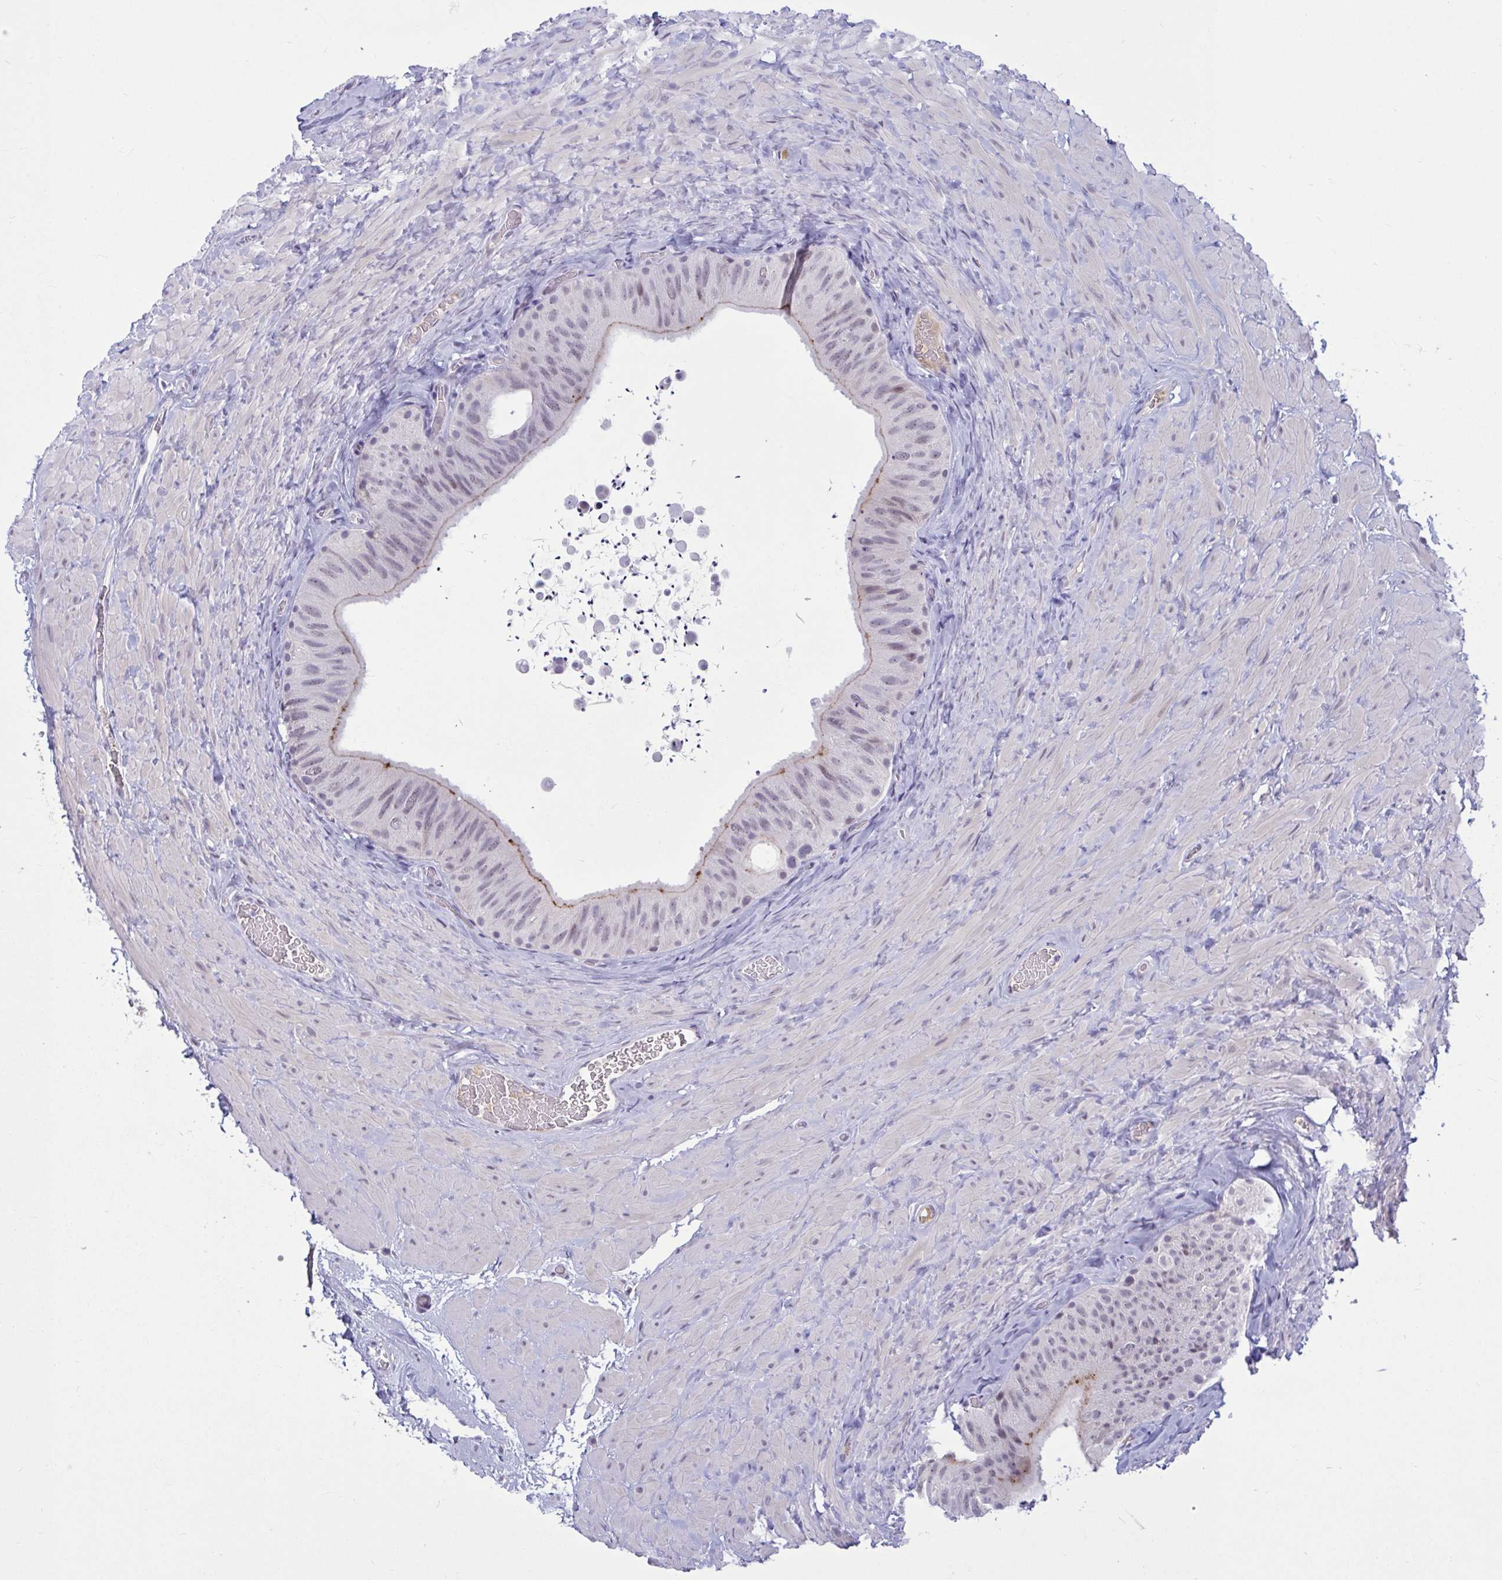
{"staining": {"intensity": "moderate", "quantity": "25%-75%", "location": "cytoplasmic/membranous"}, "tissue": "epididymis", "cell_type": "Glandular cells", "image_type": "normal", "snomed": [{"axis": "morphology", "description": "Normal tissue, NOS"}, {"axis": "topography", "description": "Epididymis, spermatic cord, NOS"}, {"axis": "topography", "description": "Epididymis"}], "caption": "A high-resolution micrograph shows immunohistochemistry (IHC) staining of benign epididymis, which demonstrates moderate cytoplasmic/membranous expression in about 25%-75% of glandular cells. The staining is performed using DAB brown chromogen to label protein expression. The nuclei are counter-stained blue using hematoxylin.", "gene": "CNGB3", "patient": {"sex": "male", "age": 31}}